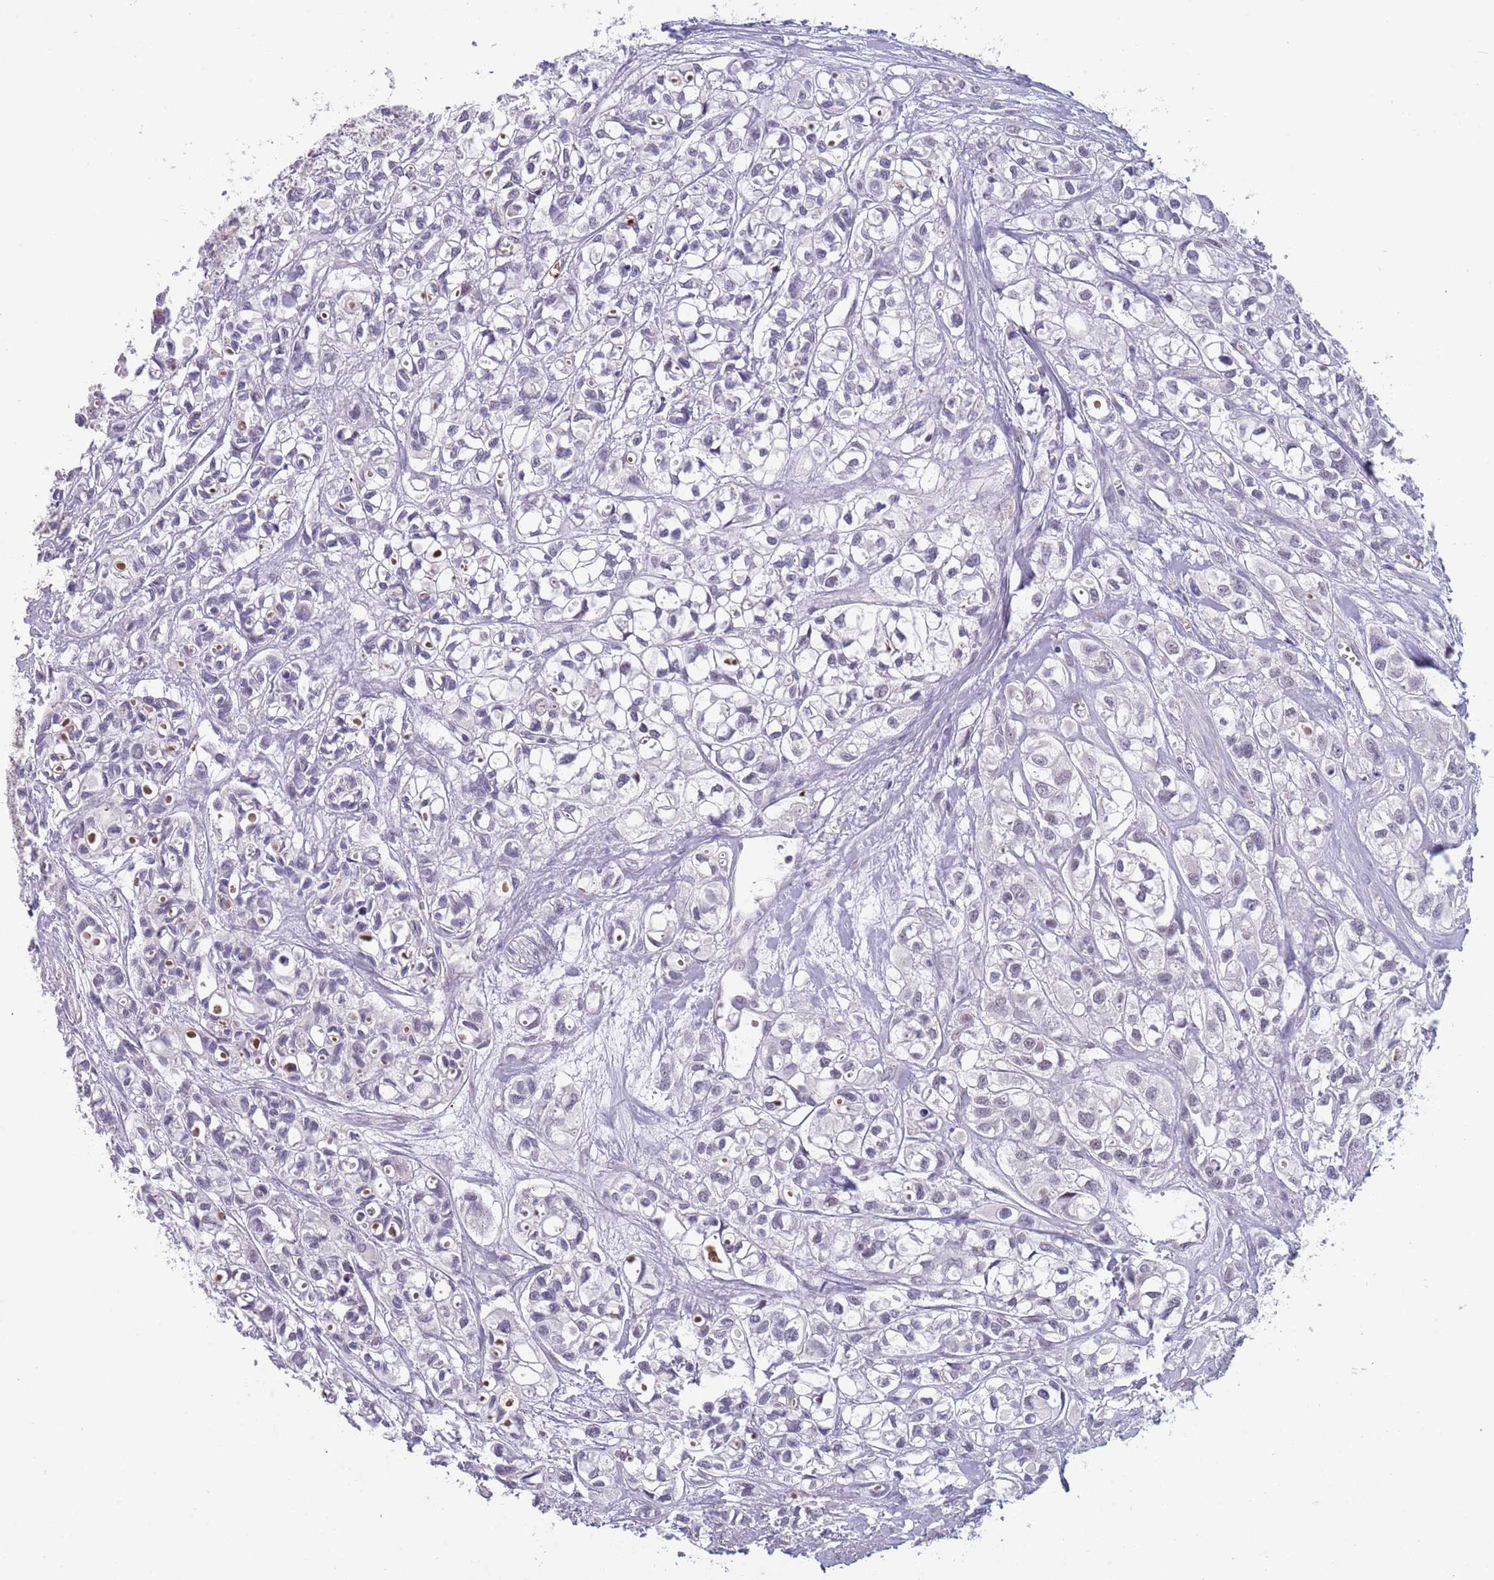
{"staining": {"intensity": "negative", "quantity": "none", "location": "none"}, "tissue": "urothelial cancer", "cell_type": "Tumor cells", "image_type": "cancer", "snomed": [{"axis": "morphology", "description": "Urothelial carcinoma, High grade"}, {"axis": "topography", "description": "Urinary bladder"}], "caption": "An immunohistochemistry (IHC) micrograph of urothelial cancer is shown. There is no staining in tumor cells of urothelial cancer.", "gene": "LYPD6B", "patient": {"sex": "male", "age": 67}}